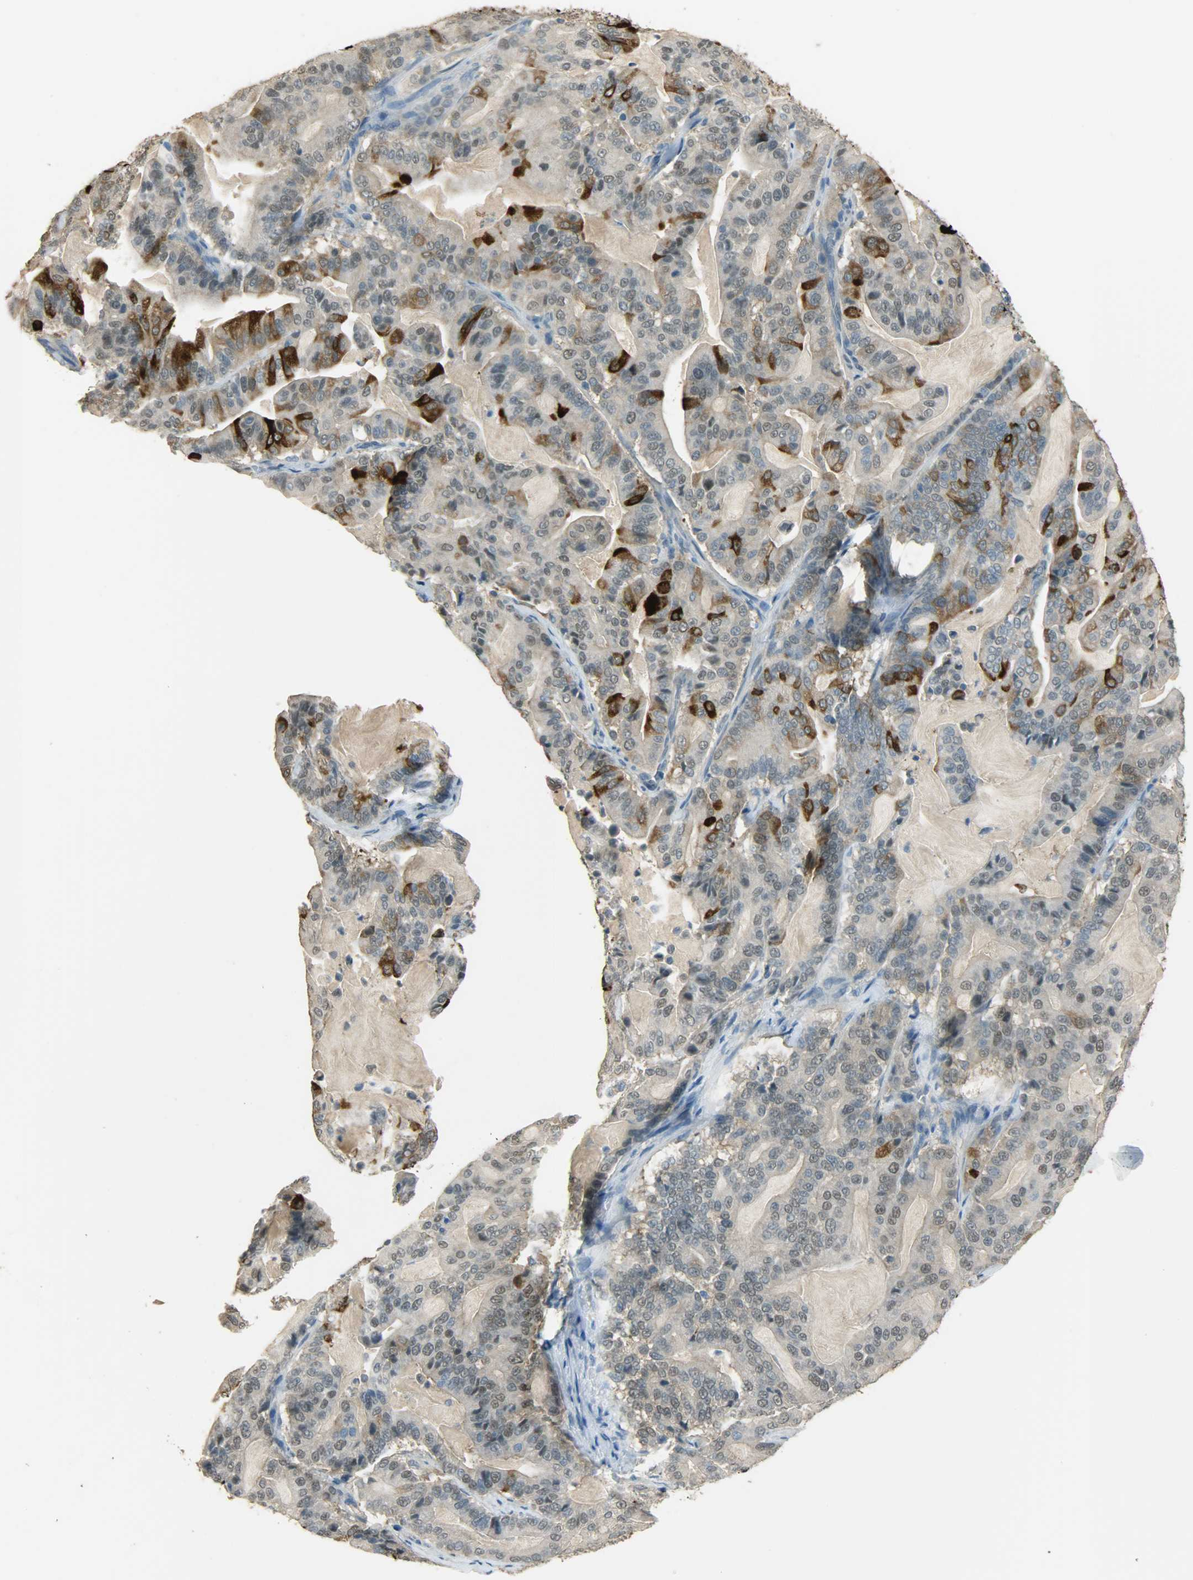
{"staining": {"intensity": "strong", "quantity": "25%-75%", "location": "cytoplasmic/membranous"}, "tissue": "pancreatic cancer", "cell_type": "Tumor cells", "image_type": "cancer", "snomed": [{"axis": "morphology", "description": "Adenocarcinoma, NOS"}, {"axis": "topography", "description": "Pancreas"}], "caption": "A photomicrograph showing strong cytoplasmic/membranous staining in approximately 25%-75% of tumor cells in adenocarcinoma (pancreatic), as visualized by brown immunohistochemical staining.", "gene": "PRMT5", "patient": {"sex": "male", "age": 63}}